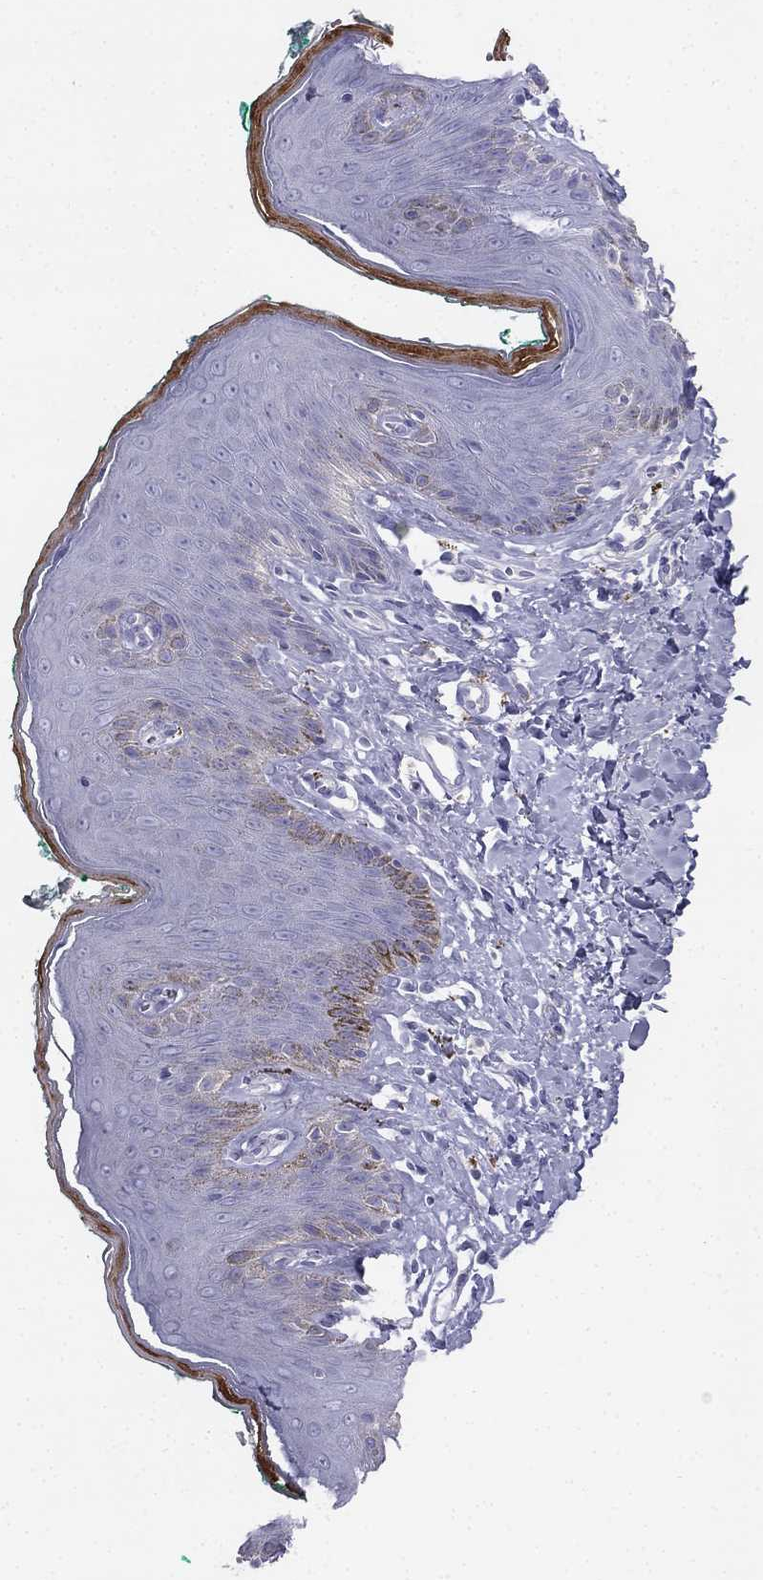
{"staining": {"intensity": "strong", "quantity": "<25%", "location": "cytoplasmic/membranous"}, "tissue": "skin", "cell_type": "Epidermal cells", "image_type": "normal", "snomed": [{"axis": "morphology", "description": "Normal tissue, NOS"}, {"axis": "topography", "description": "Vulva"}], "caption": "A medium amount of strong cytoplasmic/membranous positivity is present in approximately <25% of epidermal cells in normal skin. The protein of interest is shown in brown color, while the nuclei are stained blue.", "gene": "ALOXE3", "patient": {"sex": "female", "age": 66}}